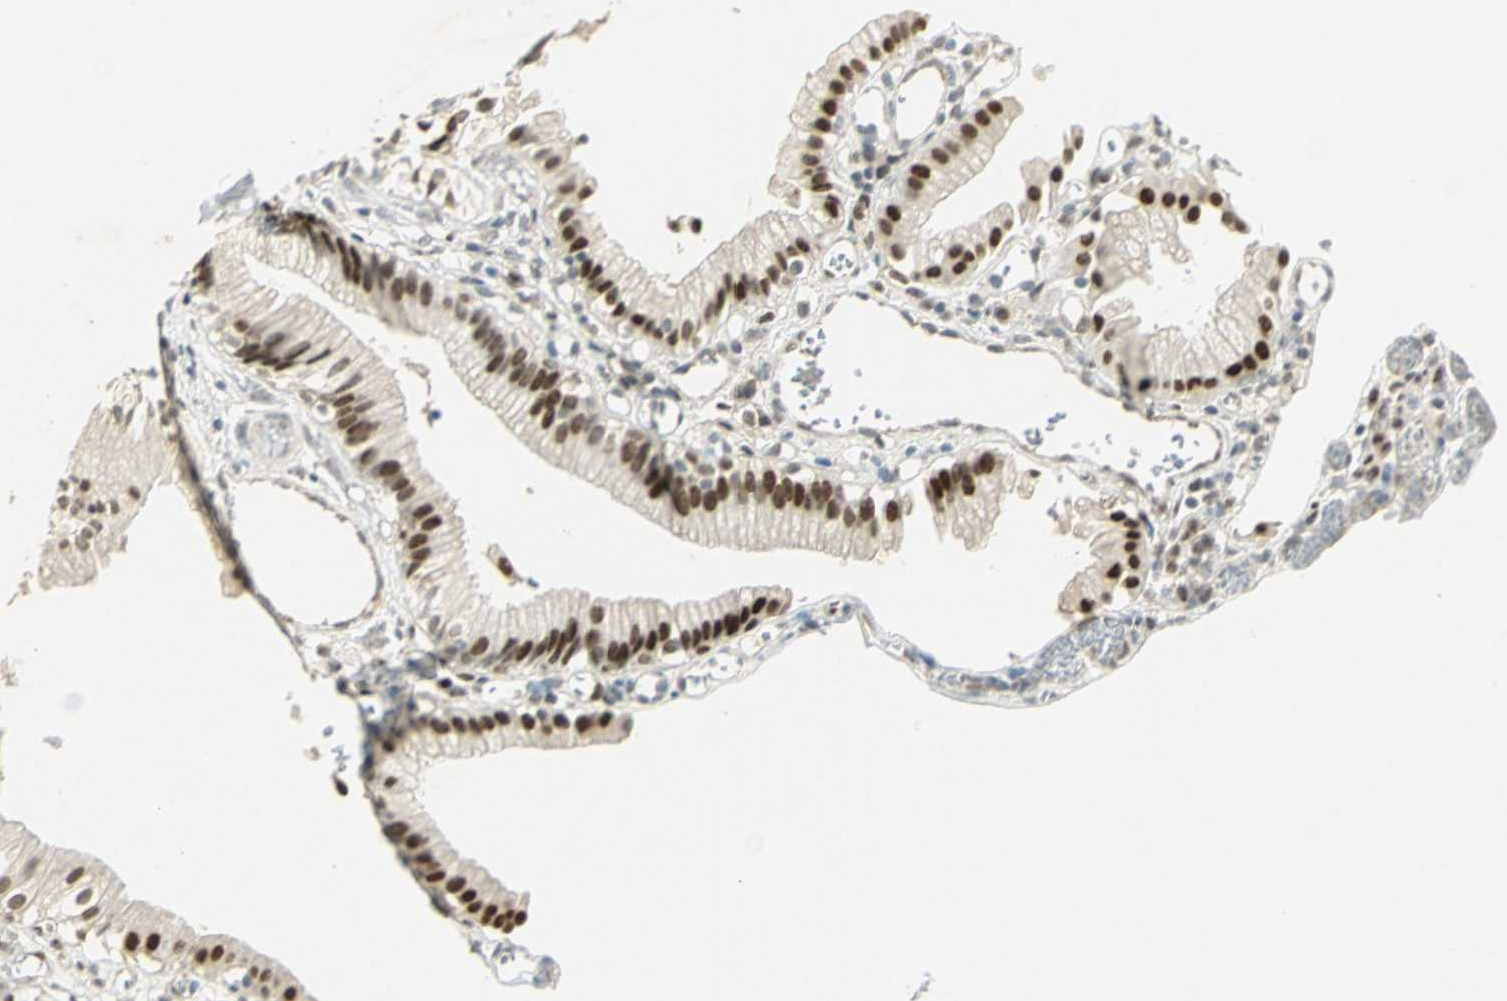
{"staining": {"intensity": "strong", "quantity": ">75%", "location": "nuclear"}, "tissue": "gallbladder", "cell_type": "Glandular cells", "image_type": "normal", "snomed": [{"axis": "morphology", "description": "Normal tissue, NOS"}, {"axis": "topography", "description": "Gallbladder"}], "caption": "A brown stain labels strong nuclear positivity of a protein in glandular cells of normal gallbladder.", "gene": "AK6", "patient": {"sex": "male", "age": 65}}